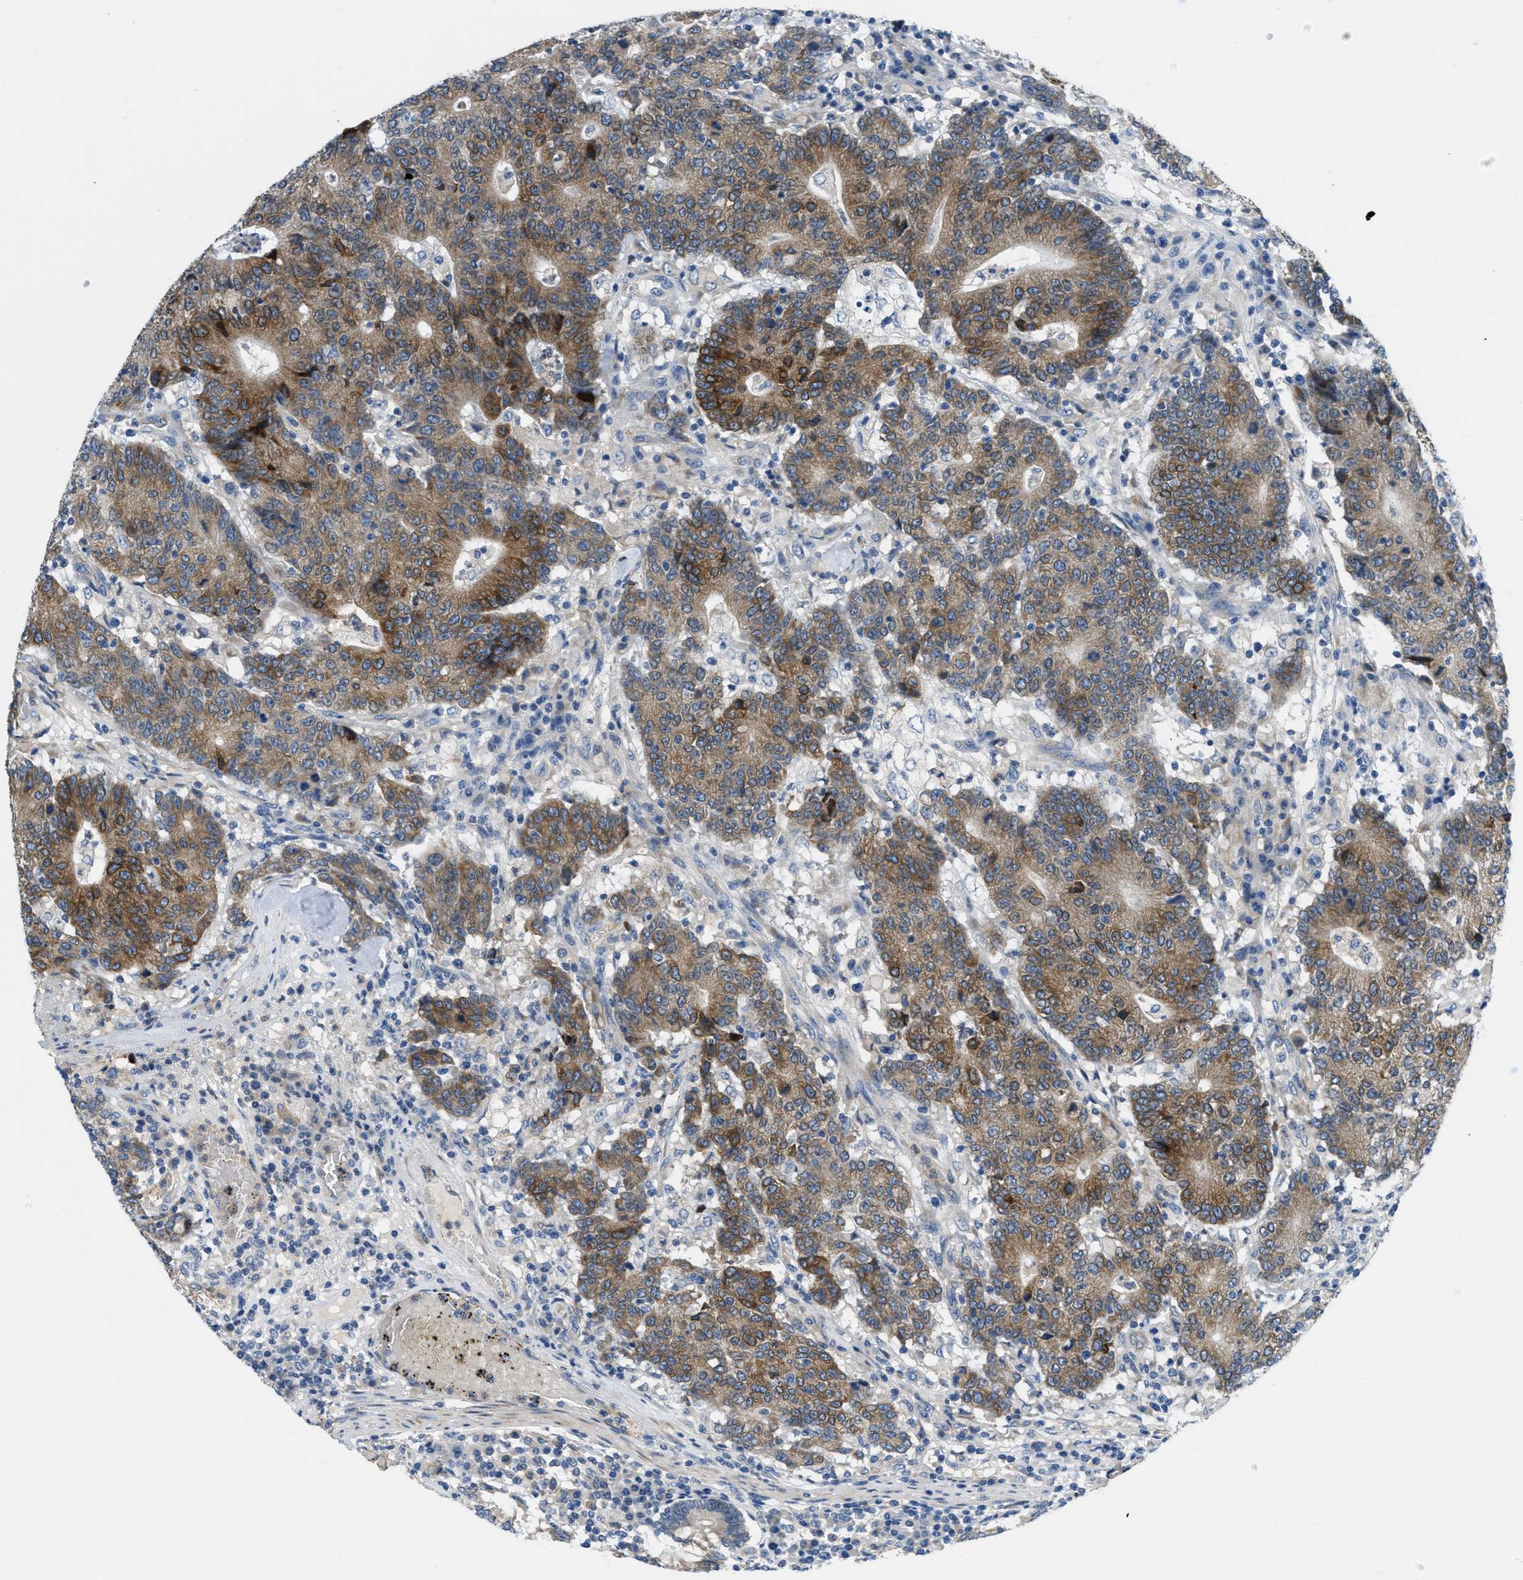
{"staining": {"intensity": "moderate", "quantity": ">75%", "location": "cytoplasmic/membranous"}, "tissue": "colorectal cancer", "cell_type": "Tumor cells", "image_type": "cancer", "snomed": [{"axis": "morphology", "description": "Normal tissue, NOS"}, {"axis": "morphology", "description": "Adenocarcinoma, NOS"}, {"axis": "topography", "description": "Colon"}], "caption": "Protein staining reveals moderate cytoplasmic/membranous staining in about >75% of tumor cells in colorectal adenocarcinoma.", "gene": "PGR", "patient": {"sex": "female", "age": 75}}